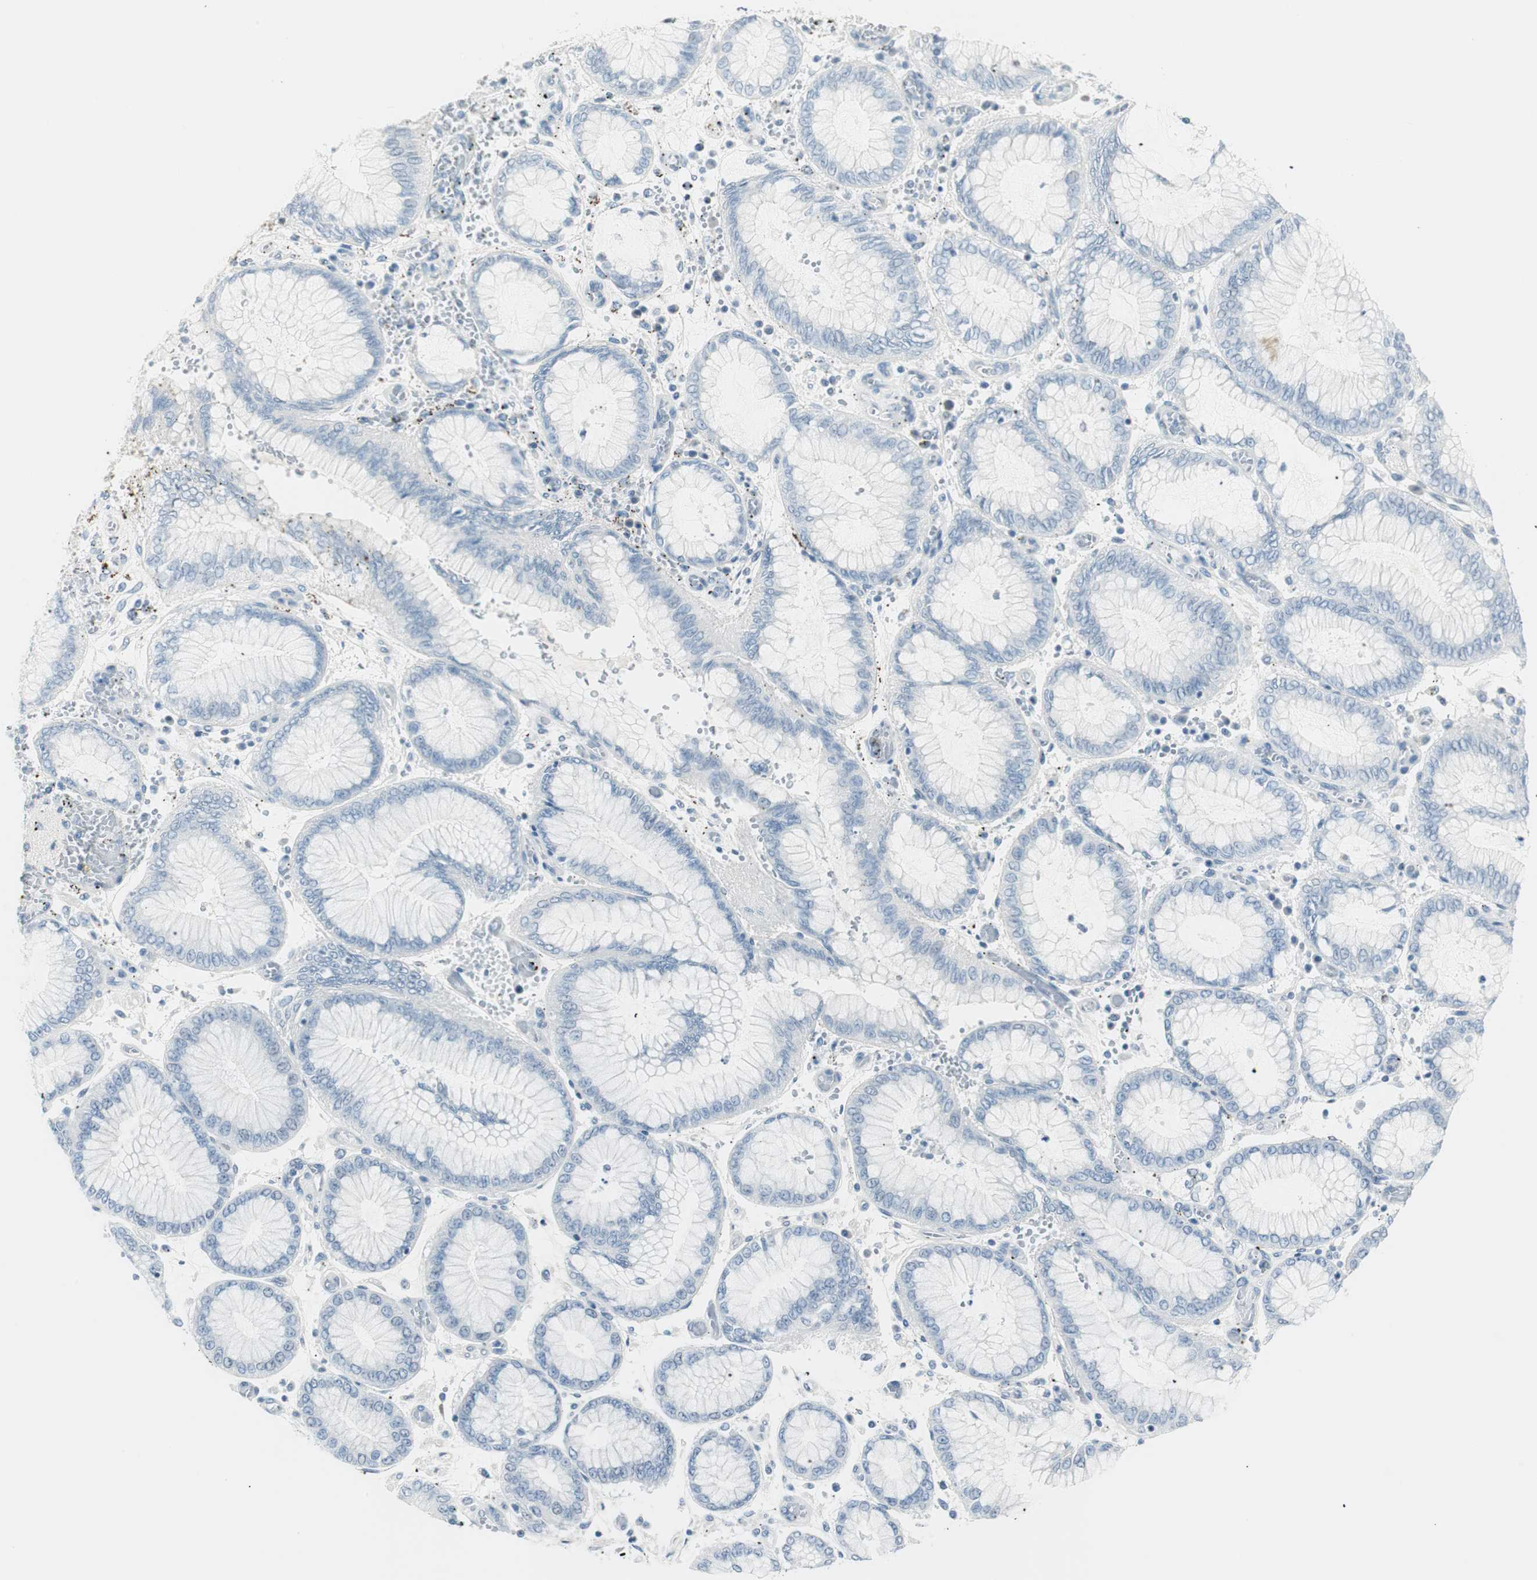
{"staining": {"intensity": "negative", "quantity": "none", "location": "none"}, "tissue": "stomach cancer", "cell_type": "Tumor cells", "image_type": "cancer", "snomed": [{"axis": "morphology", "description": "Normal tissue, NOS"}, {"axis": "morphology", "description": "Adenocarcinoma, NOS"}, {"axis": "topography", "description": "Stomach, upper"}, {"axis": "topography", "description": "Stomach"}], "caption": "This is an immunohistochemistry image of stomach cancer. There is no staining in tumor cells.", "gene": "HOXB13", "patient": {"sex": "male", "age": 76}}